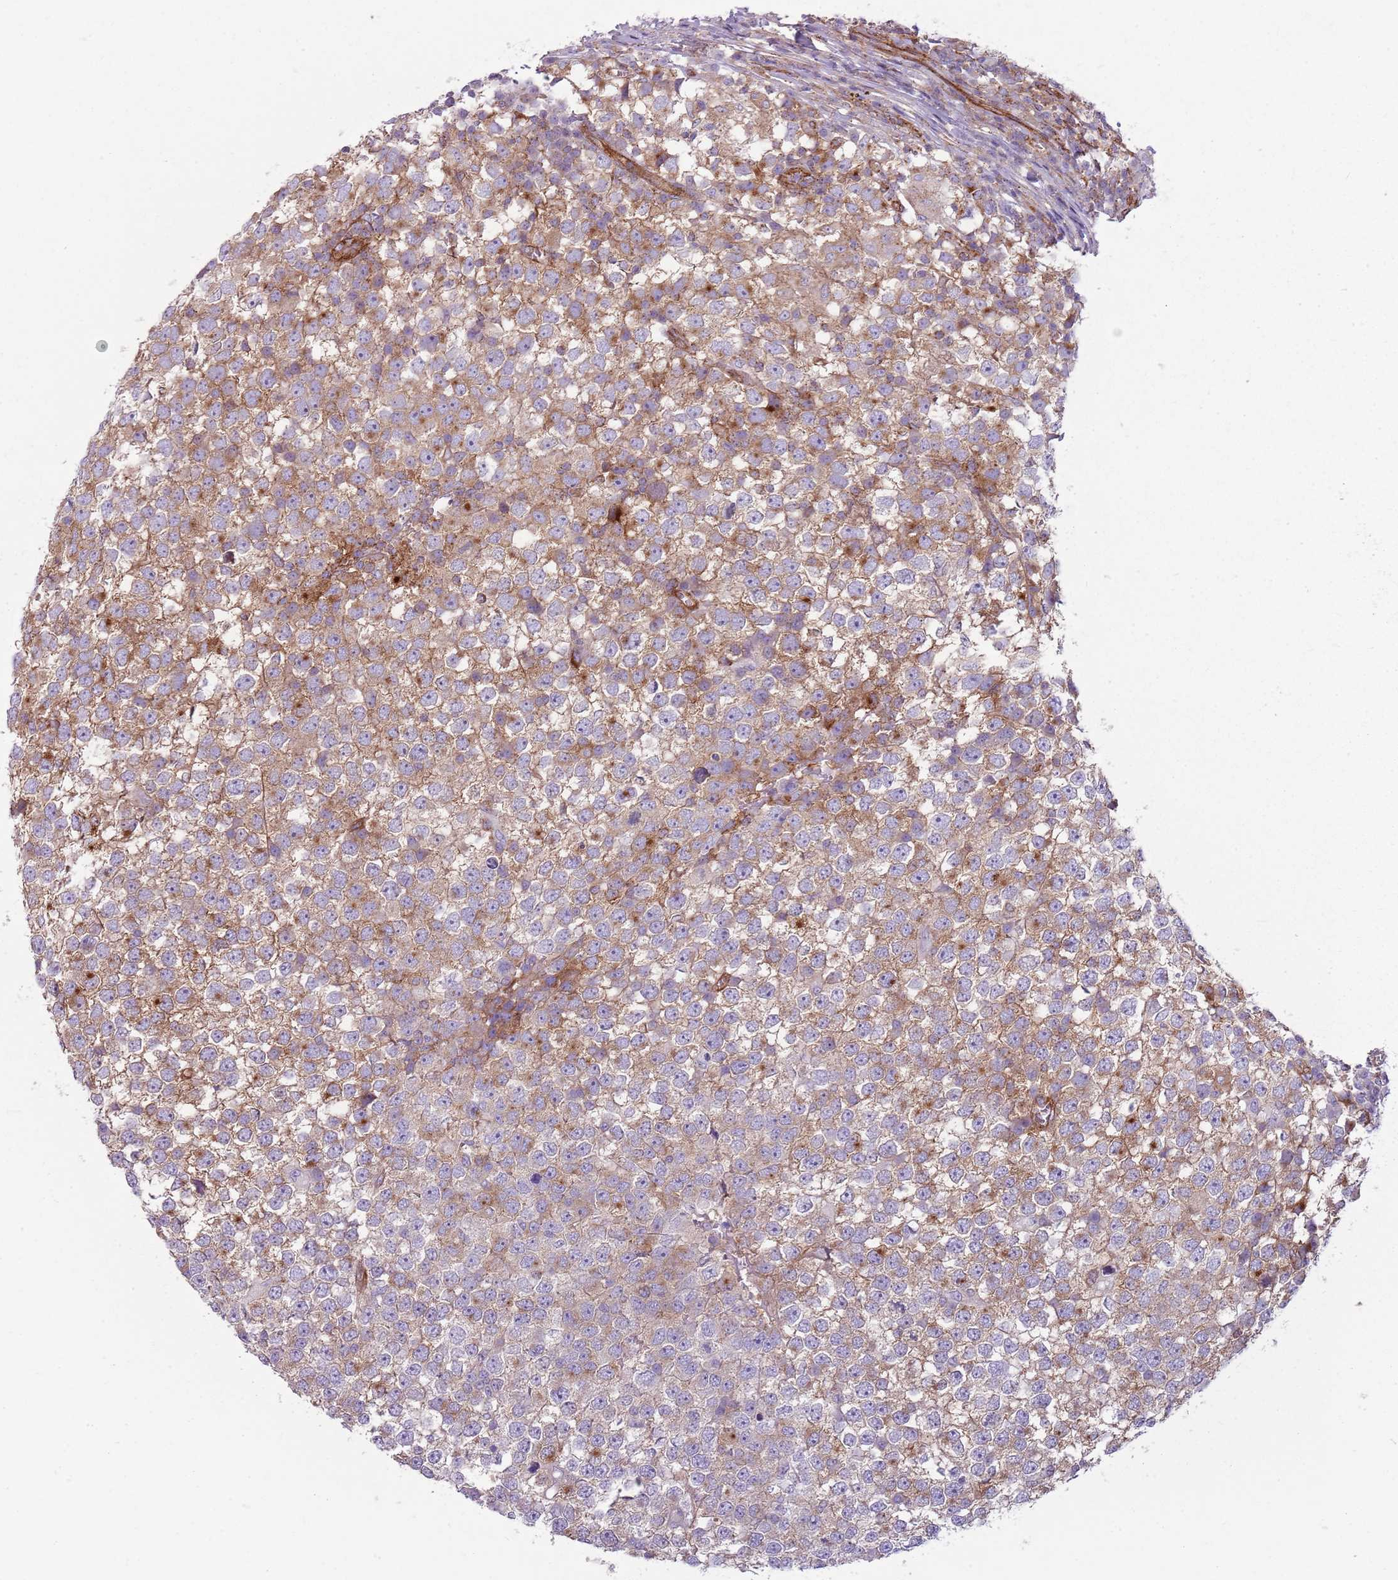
{"staining": {"intensity": "moderate", "quantity": "25%-75%", "location": "cytoplasmic/membranous"}, "tissue": "testis cancer", "cell_type": "Tumor cells", "image_type": "cancer", "snomed": [{"axis": "morphology", "description": "Seminoma, NOS"}, {"axis": "topography", "description": "Testis"}], "caption": "Brown immunohistochemical staining in seminoma (testis) reveals moderate cytoplasmic/membranous positivity in approximately 25%-75% of tumor cells.", "gene": "SNX1", "patient": {"sex": "male", "age": 65}}